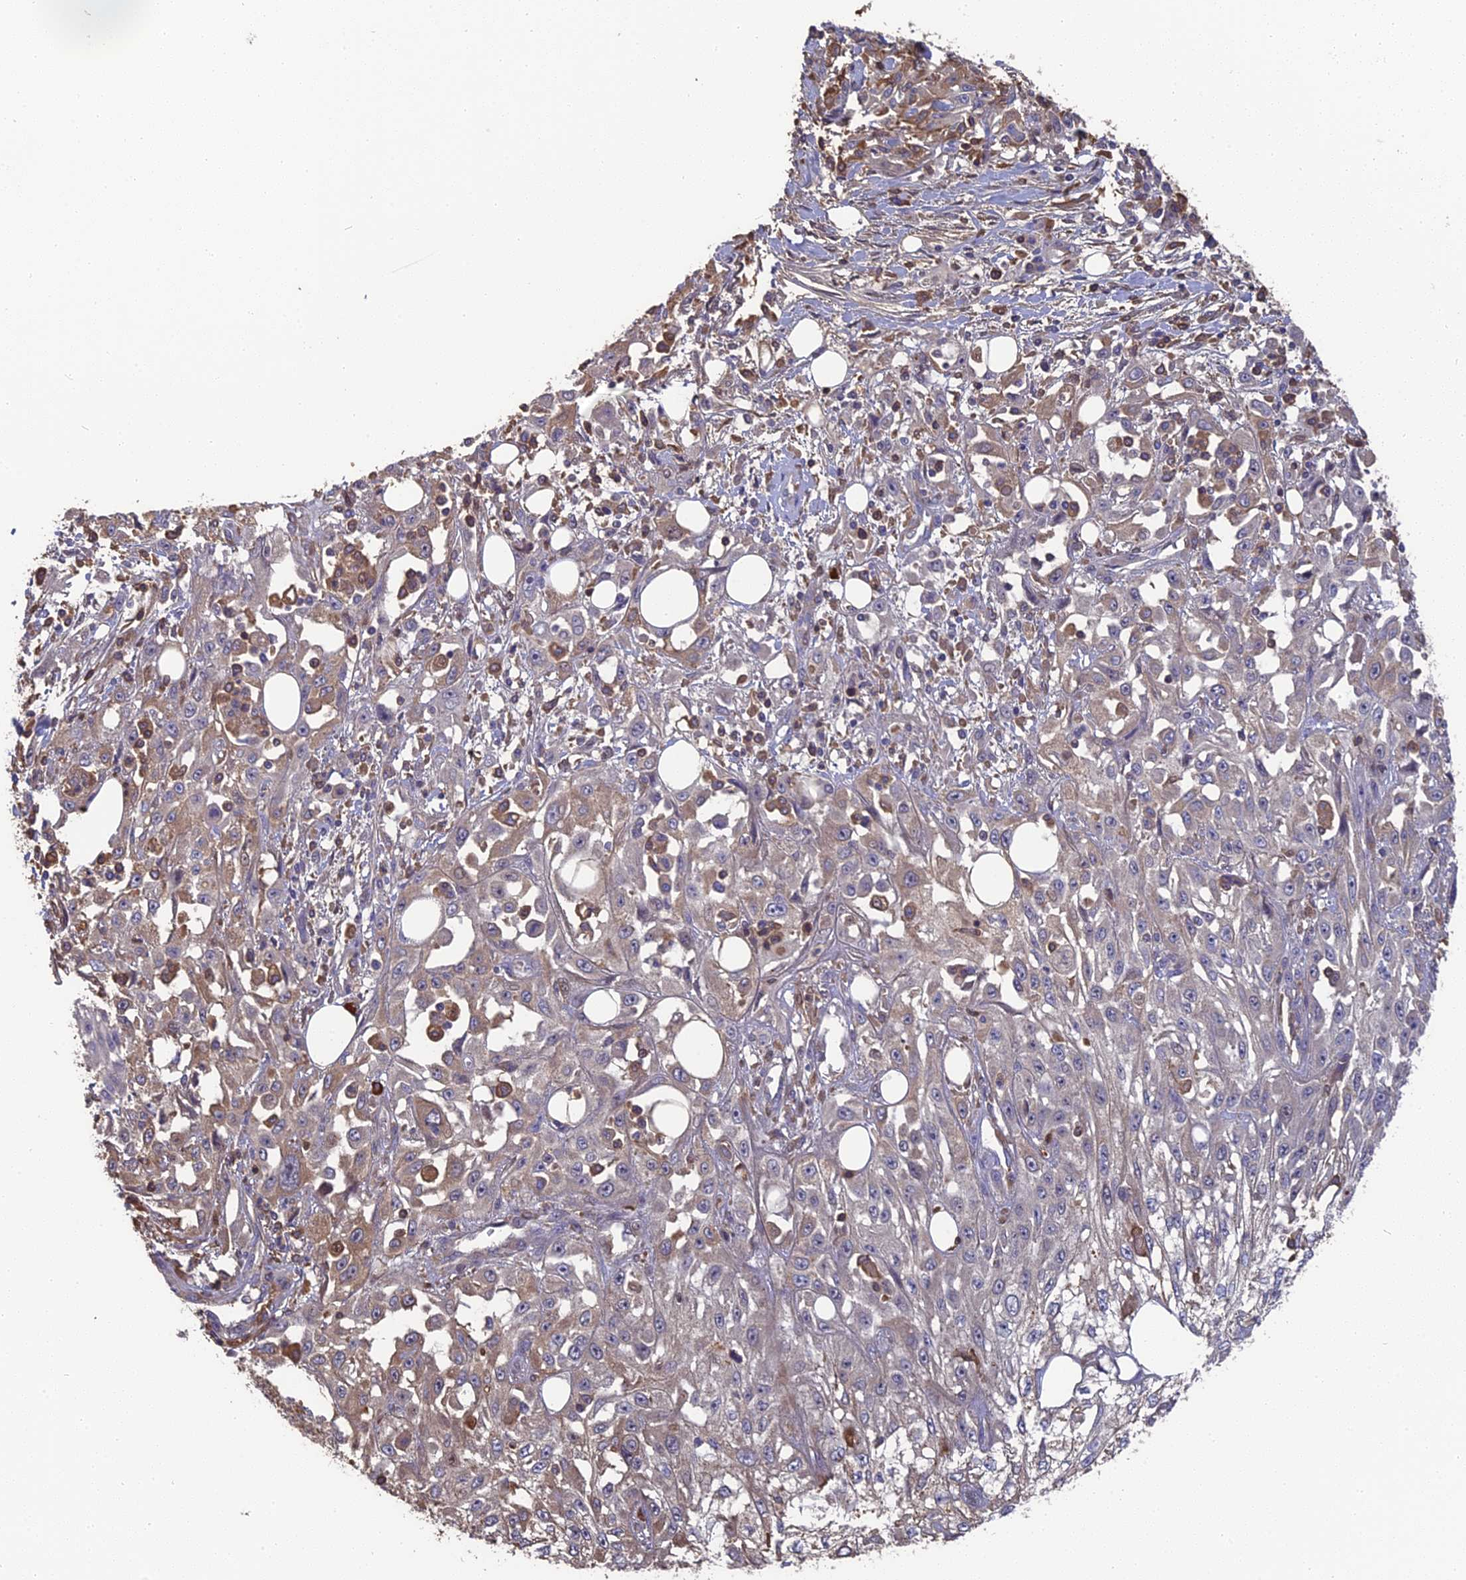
{"staining": {"intensity": "weak", "quantity": "<25%", "location": "cytoplasmic/membranous"}, "tissue": "skin cancer", "cell_type": "Tumor cells", "image_type": "cancer", "snomed": [{"axis": "morphology", "description": "Squamous cell carcinoma, NOS"}, {"axis": "morphology", "description": "Squamous cell carcinoma, metastatic, NOS"}, {"axis": "topography", "description": "Skin"}, {"axis": "topography", "description": "Lymph node"}], "caption": "Tumor cells are negative for protein expression in human squamous cell carcinoma (skin).", "gene": "ERMAP", "patient": {"sex": "male", "age": 75}}